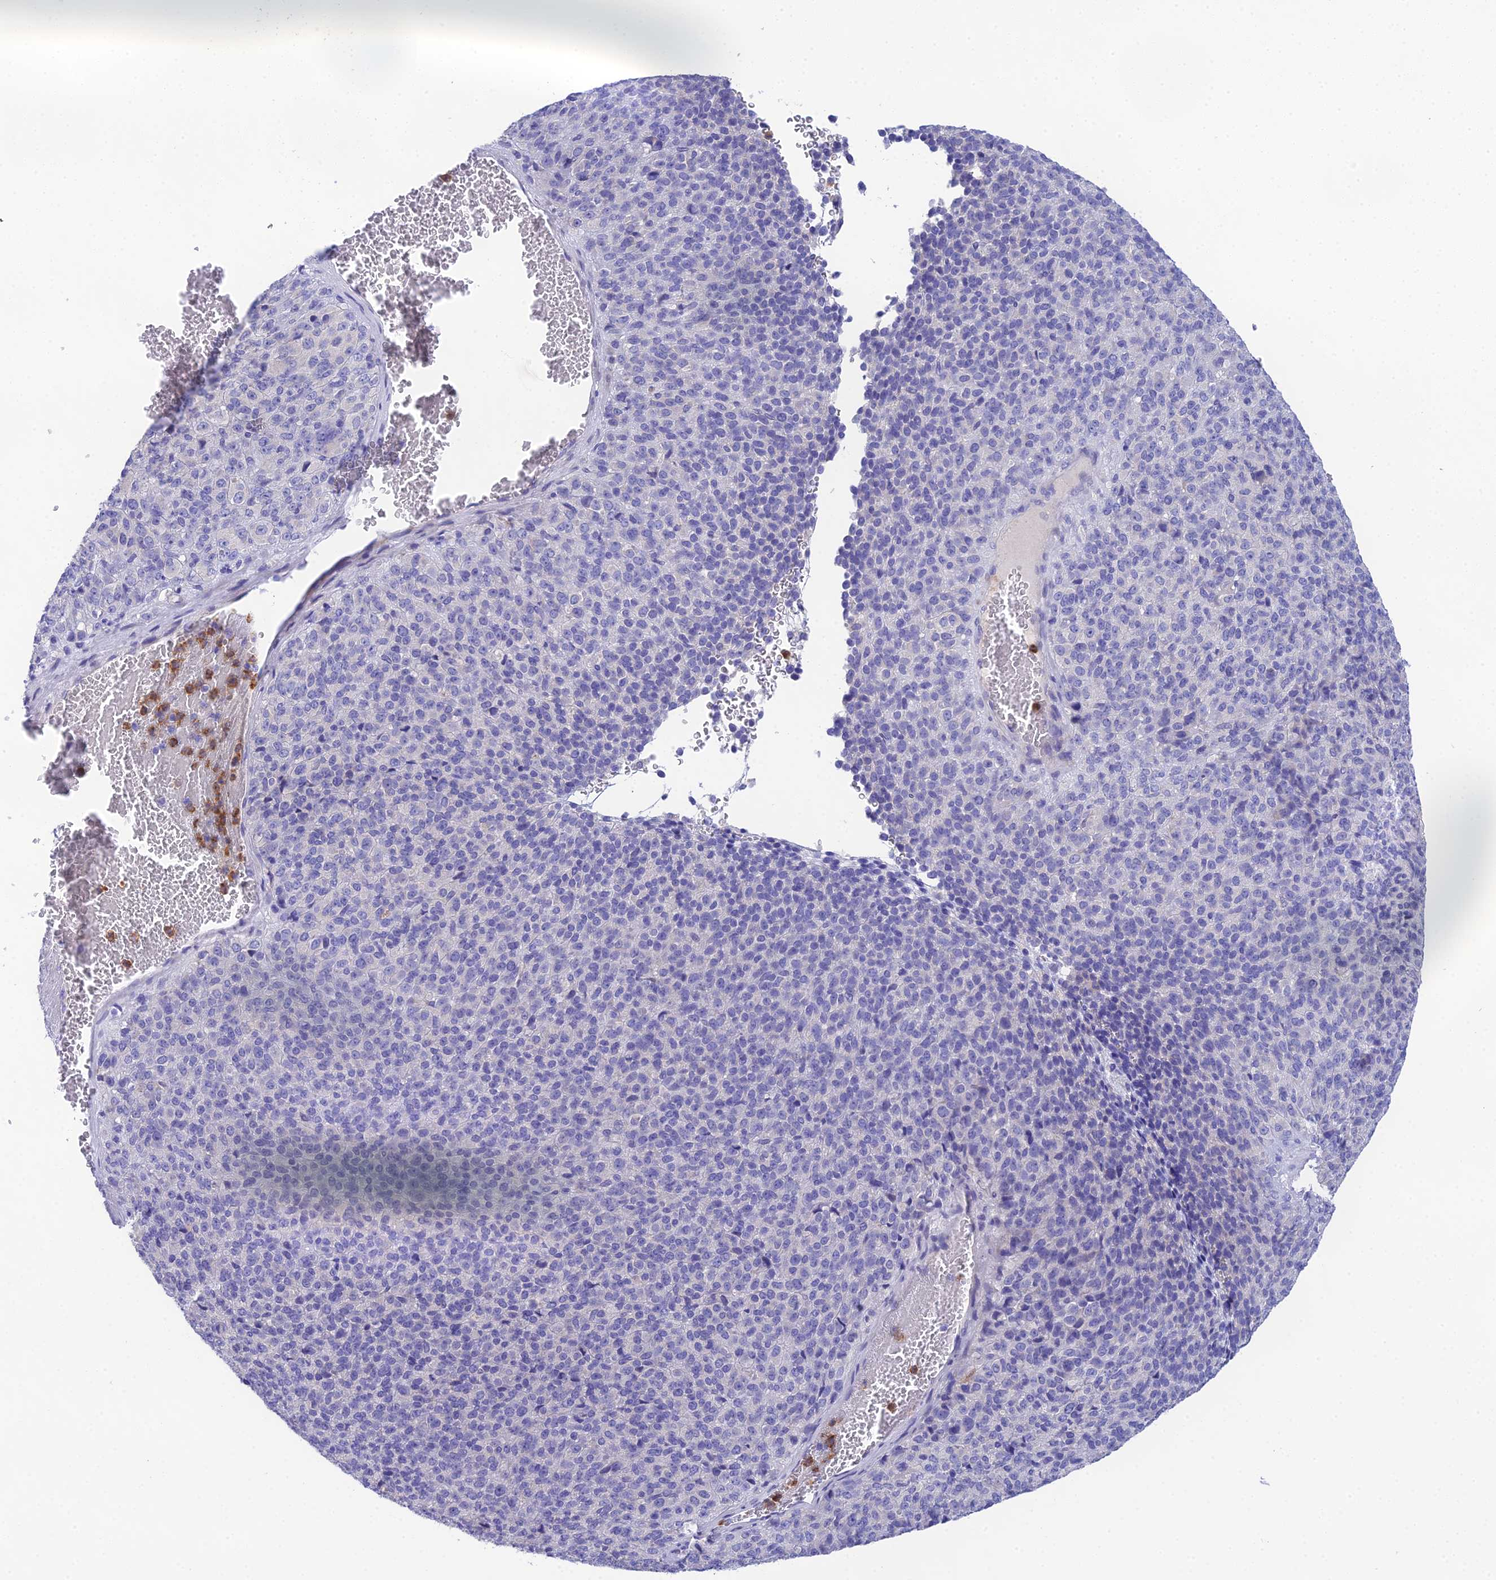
{"staining": {"intensity": "negative", "quantity": "none", "location": "none"}, "tissue": "melanoma", "cell_type": "Tumor cells", "image_type": "cancer", "snomed": [{"axis": "morphology", "description": "Malignant melanoma, Metastatic site"}, {"axis": "topography", "description": "Brain"}], "caption": "High power microscopy micrograph of an immunohistochemistry (IHC) histopathology image of melanoma, revealing no significant positivity in tumor cells.", "gene": "KIAA0408", "patient": {"sex": "female", "age": 56}}